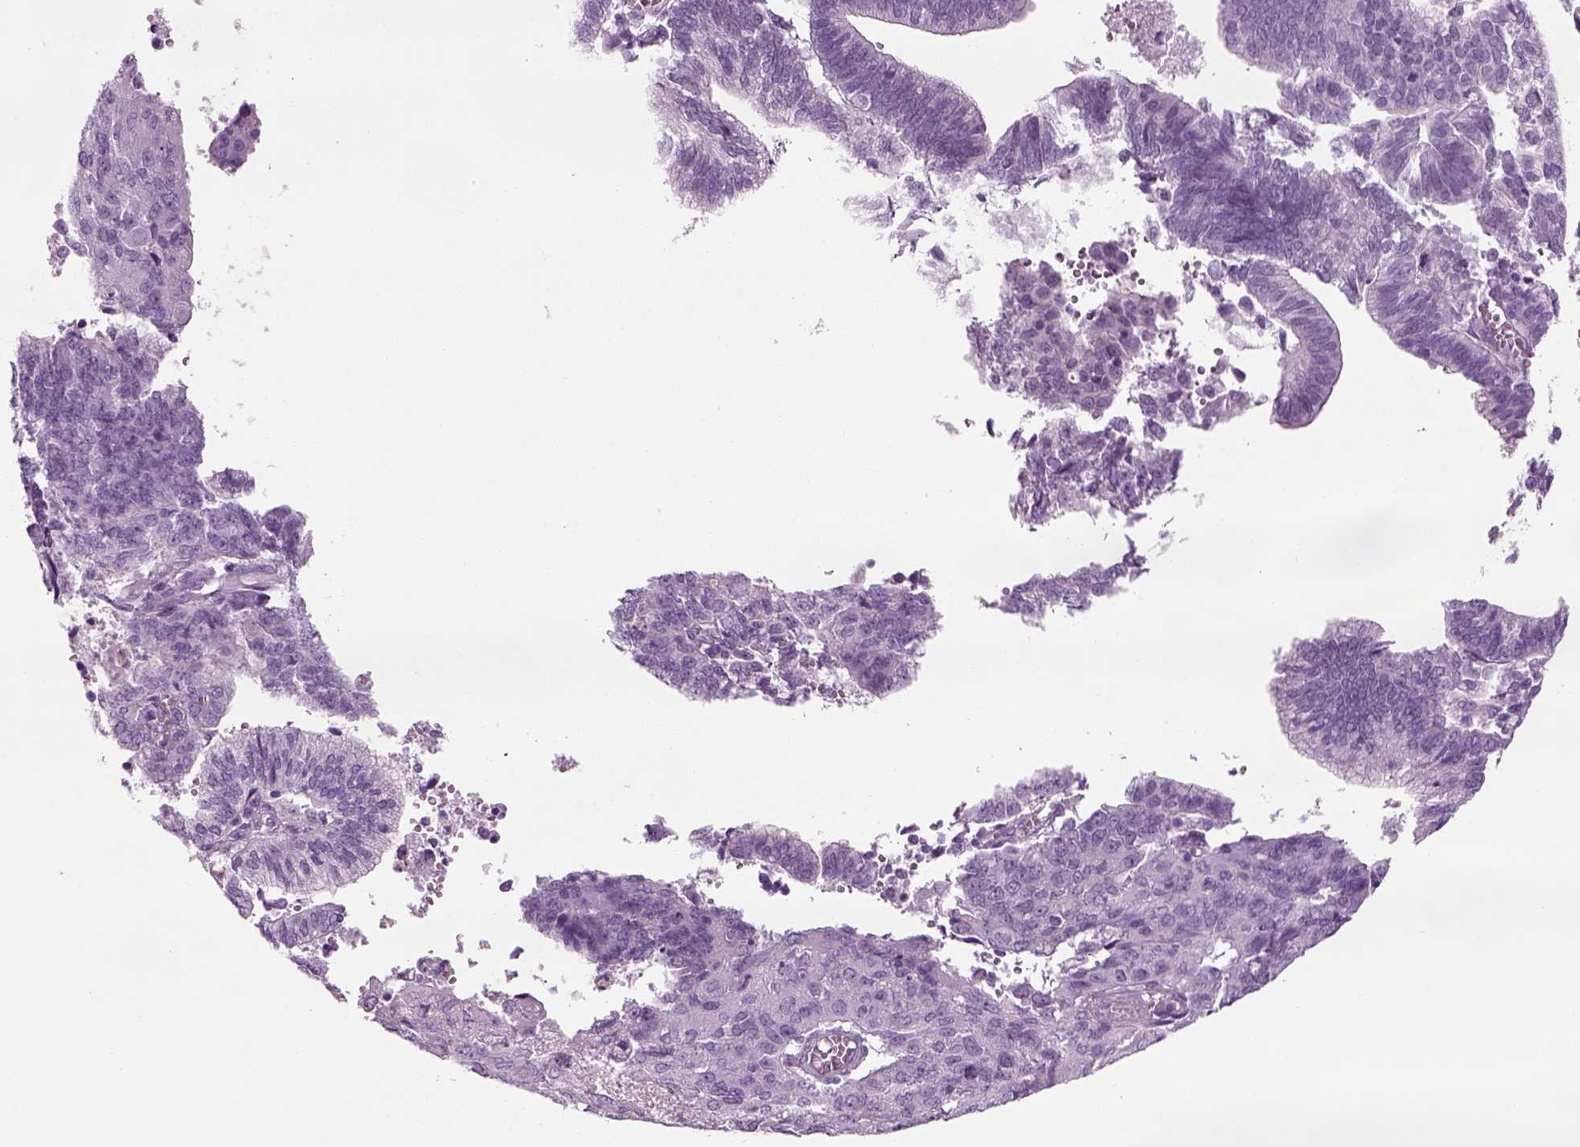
{"staining": {"intensity": "negative", "quantity": "none", "location": "none"}, "tissue": "endometrial cancer", "cell_type": "Tumor cells", "image_type": "cancer", "snomed": [{"axis": "morphology", "description": "Adenocarcinoma, NOS"}, {"axis": "topography", "description": "Endometrium"}], "caption": "The immunohistochemistry (IHC) photomicrograph has no significant expression in tumor cells of endometrial cancer (adenocarcinoma) tissue.", "gene": "CRABP1", "patient": {"sex": "female", "age": 82}}